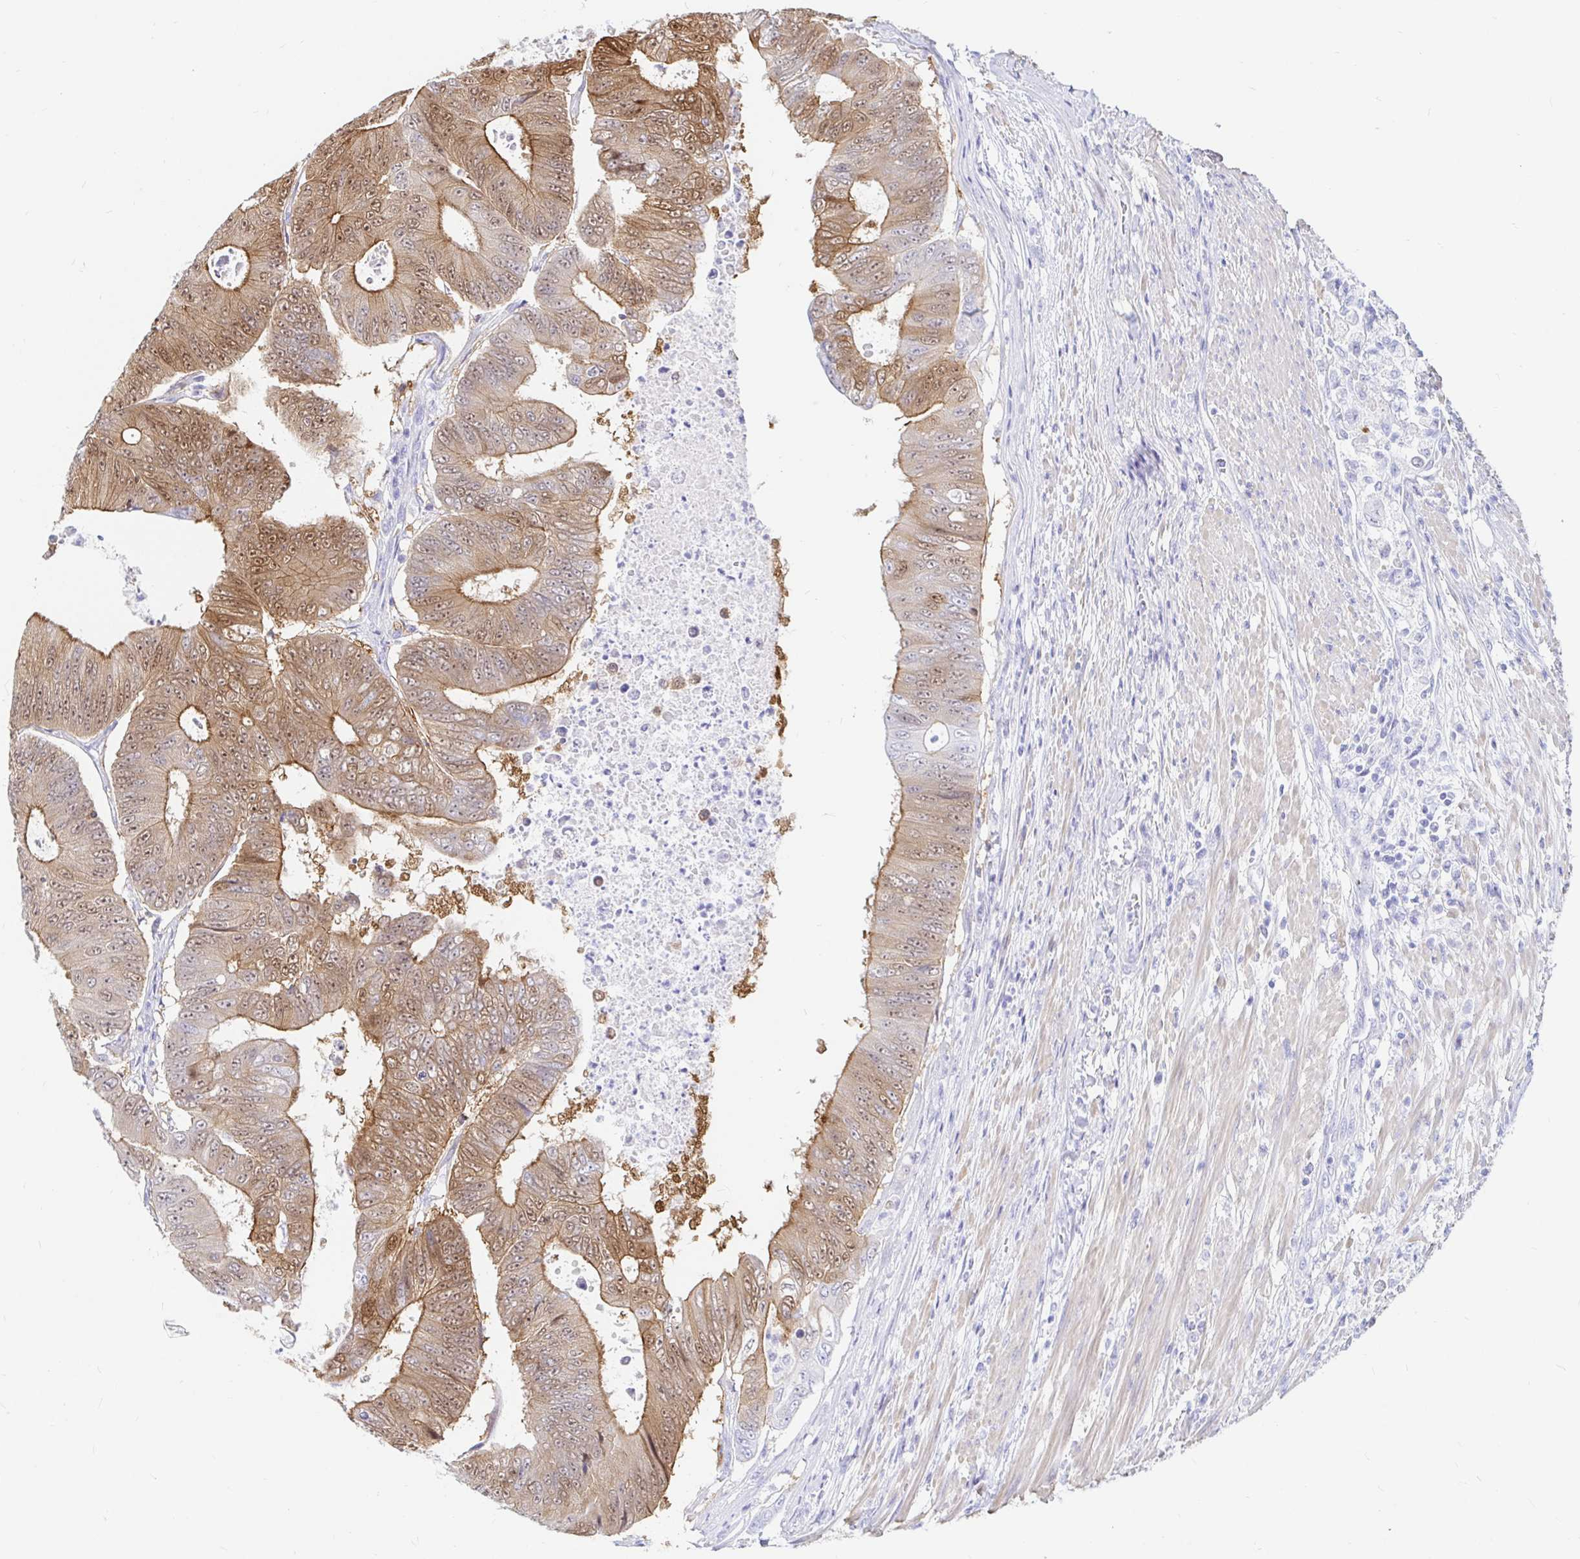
{"staining": {"intensity": "moderate", "quantity": ">75%", "location": "cytoplasmic/membranous,nuclear"}, "tissue": "colorectal cancer", "cell_type": "Tumor cells", "image_type": "cancer", "snomed": [{"axis": "morphology", "description": "Adenocarcinoma, NOS"}, {"axis": "topography", "description": "Colon"}], "caption": "Immunohistochemical staining of human colorectal cancer (adenocarcinoma) reveals moderate cytoplasmic/membranous and nuclear protein positivity in about >75% of tumor cells.", "gene": "PPP1R1B", "patient": {"sex": "female", "age": 48}}